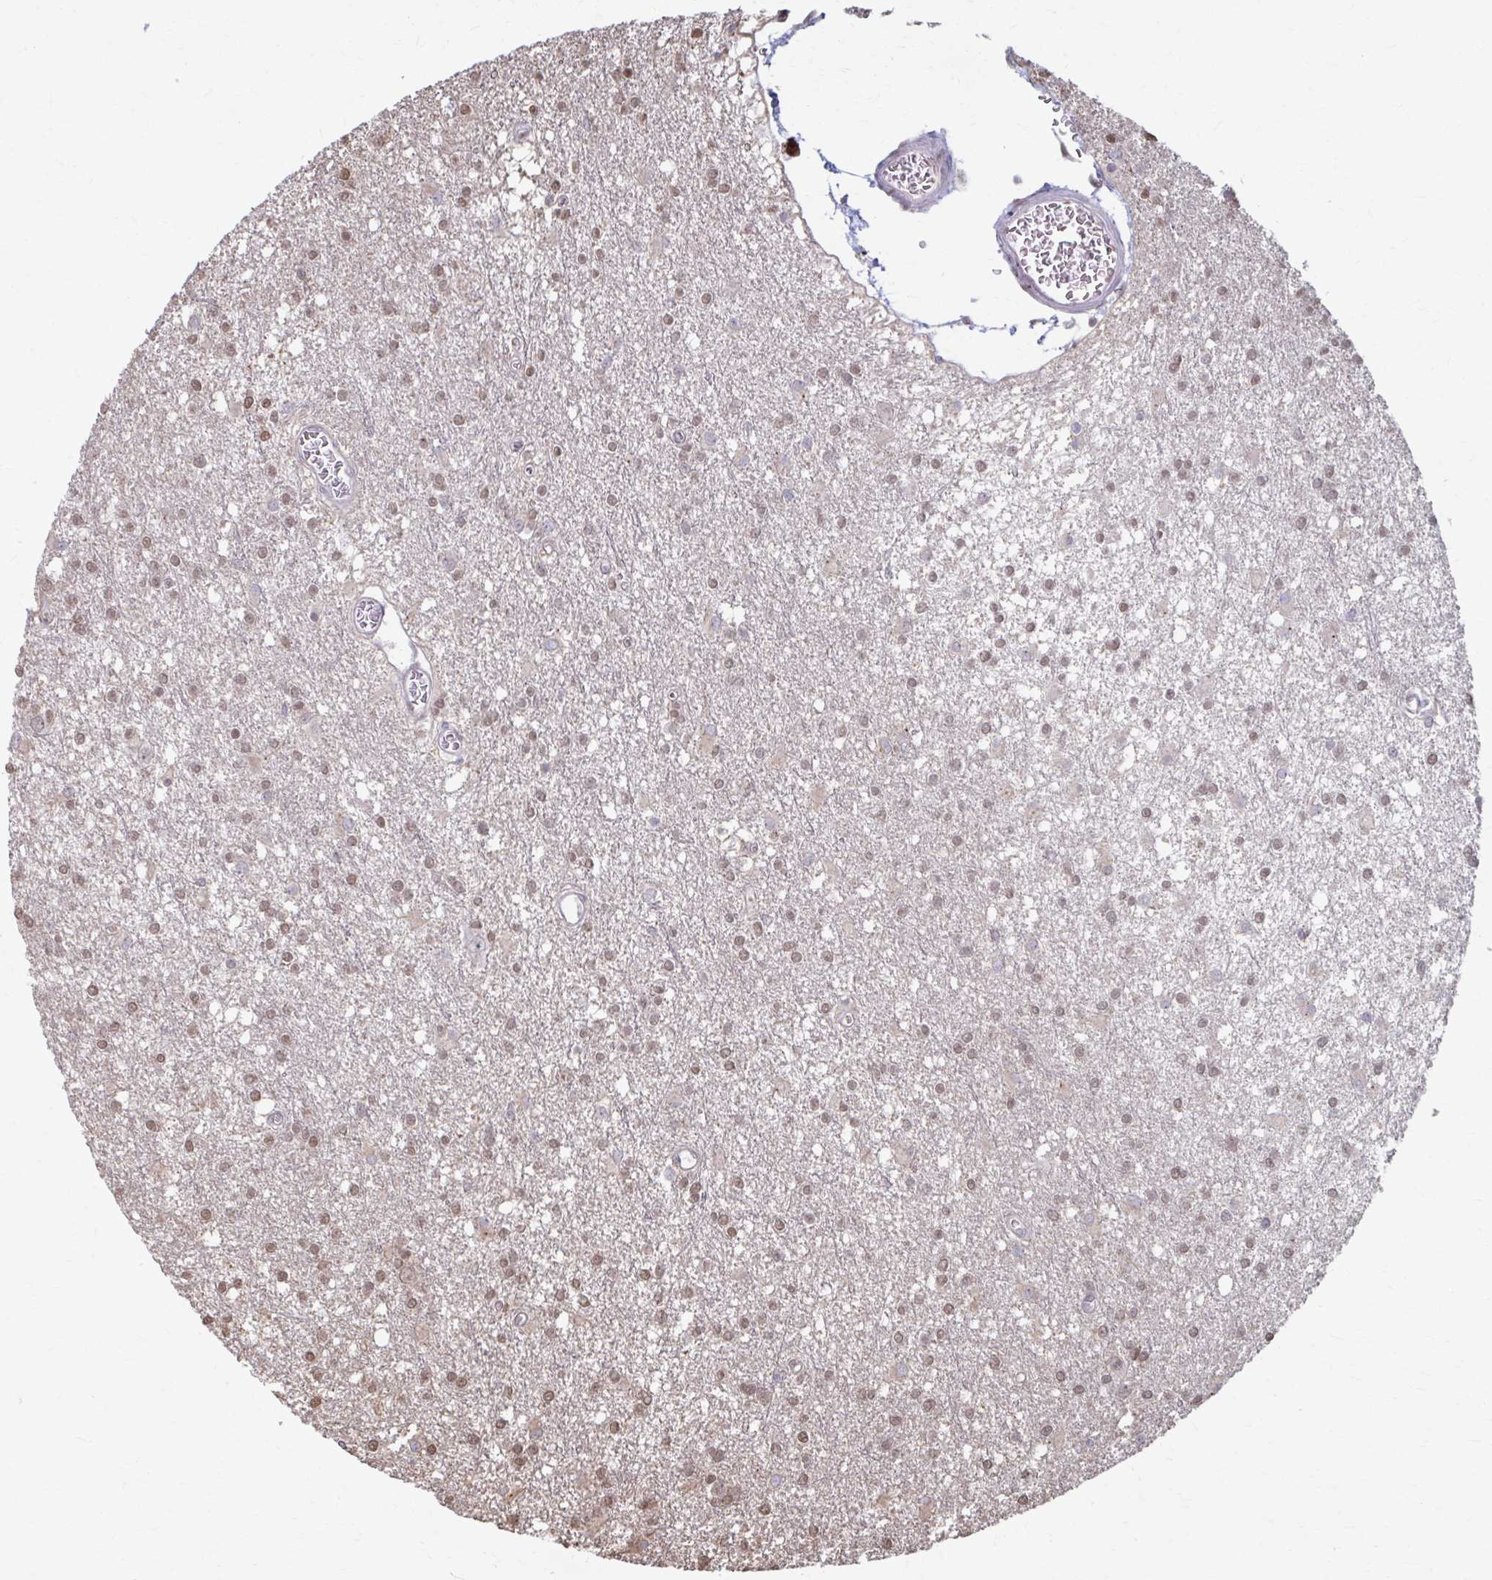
{"staining": {"intensity": "weak", "quantity": ">75%", "location": "nuclear"}, "tissue": "glioma", "cell_type": "Tumor cells", "image_type": "cancer", "snomed": [{"axis": "morphology", "description": "Glioma, malignant, High grade"}, {"axis": "topography", "description": "Brain"}], "caption": "Weak nuclear positivity is identified in about >75% of tumor cells in malignant glioma (high-grade).", "gene": "ING4", "patient": {"sex": "male", "age": 48}}